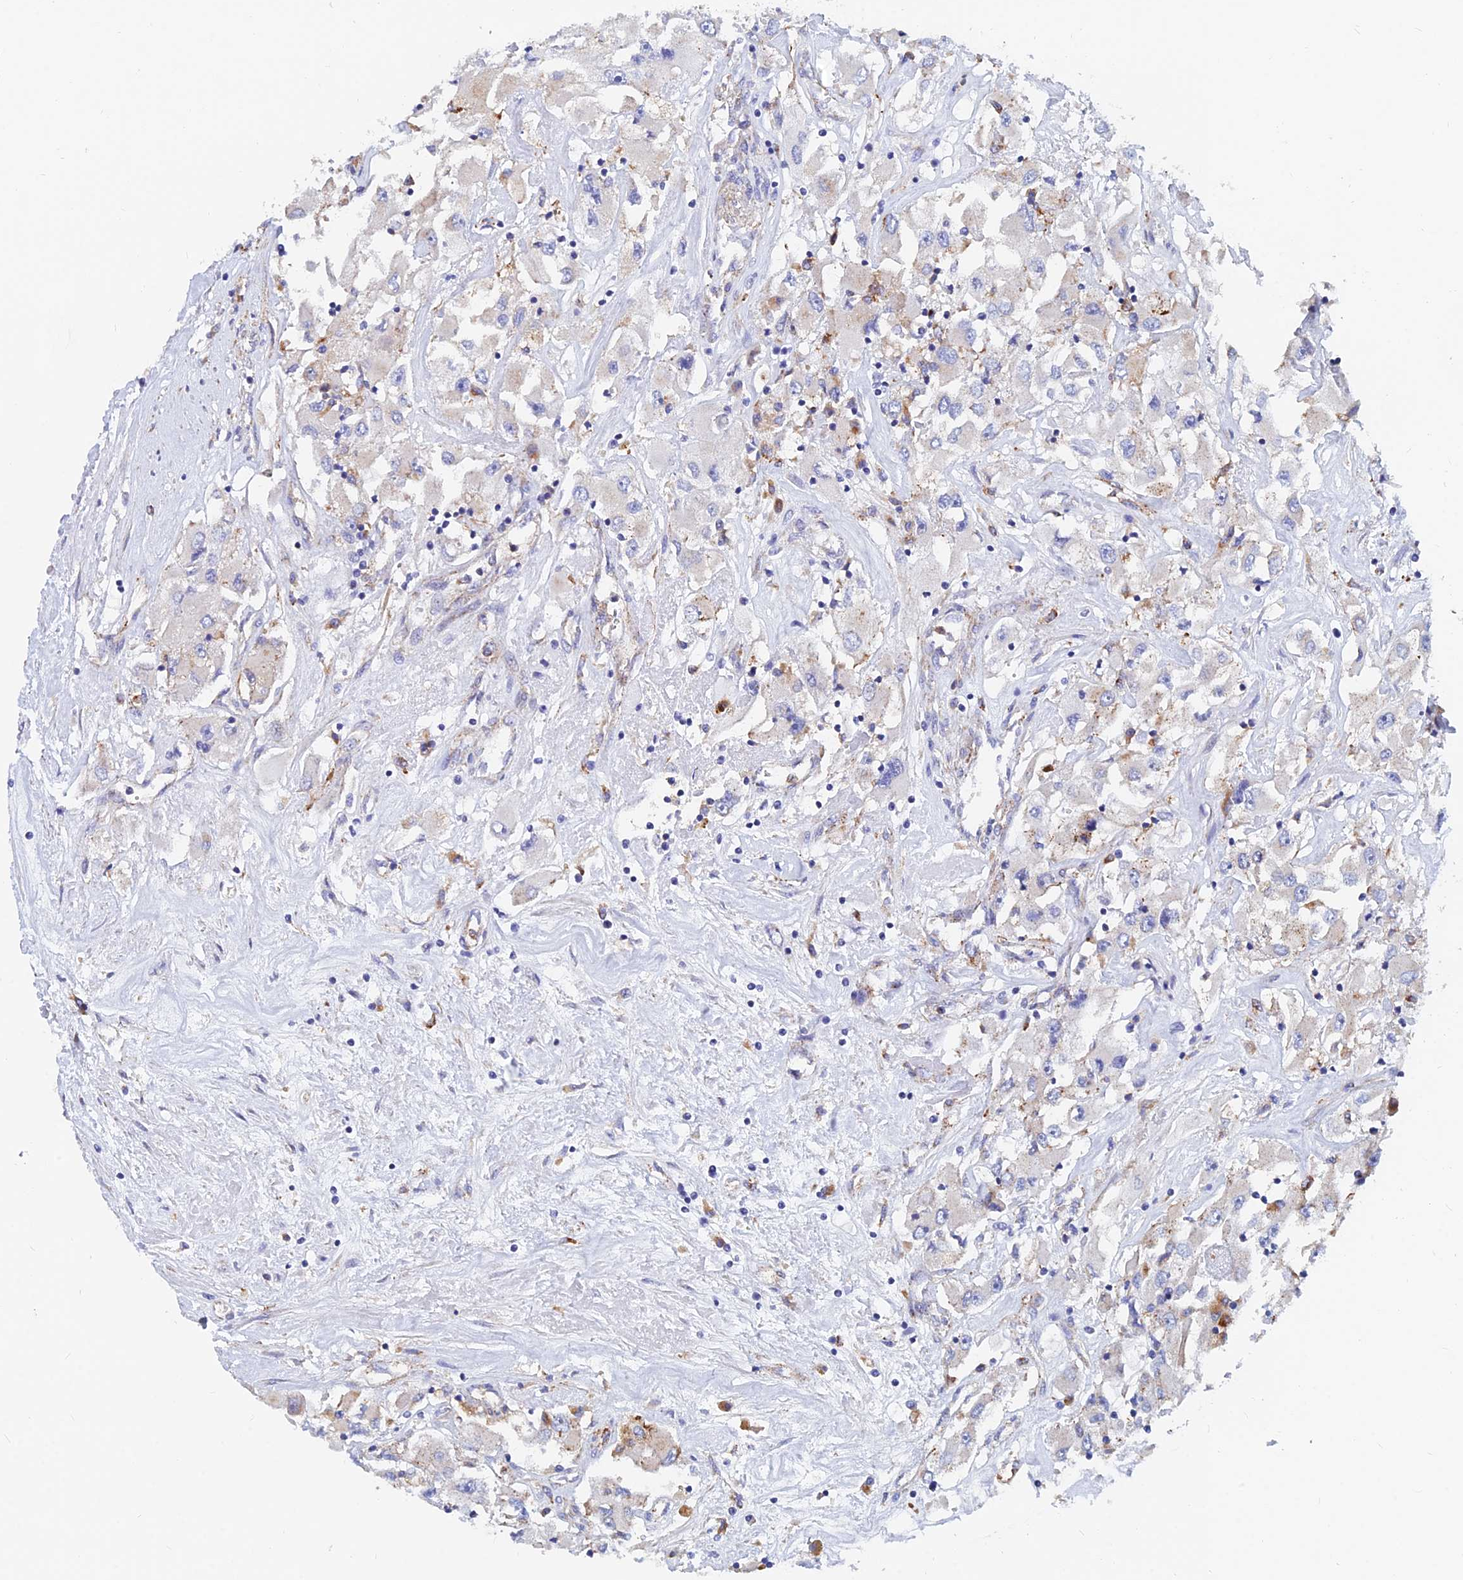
{"staining": {"intensity": "weak", "quantity": "<25%", "location": "cytoplasmic/membranous"}, "tissue": "renal cancer", "cell_type": "Tumor cells", "image_type": "cancer", "snomed": [{"axis": "morphology", "description": "Adenocarcinoma, NOS"}, {"axis": "topography", "description": "Kidney"}], "caption": "An immunohistochemistry (IHC) micrograph of adenocarcinoma (renal) is shown. There is no staining in tumor cells of adenocarcinoma (renal).", "gene": "SPNS1", "patient": {"sex": "female", "age": 52}}